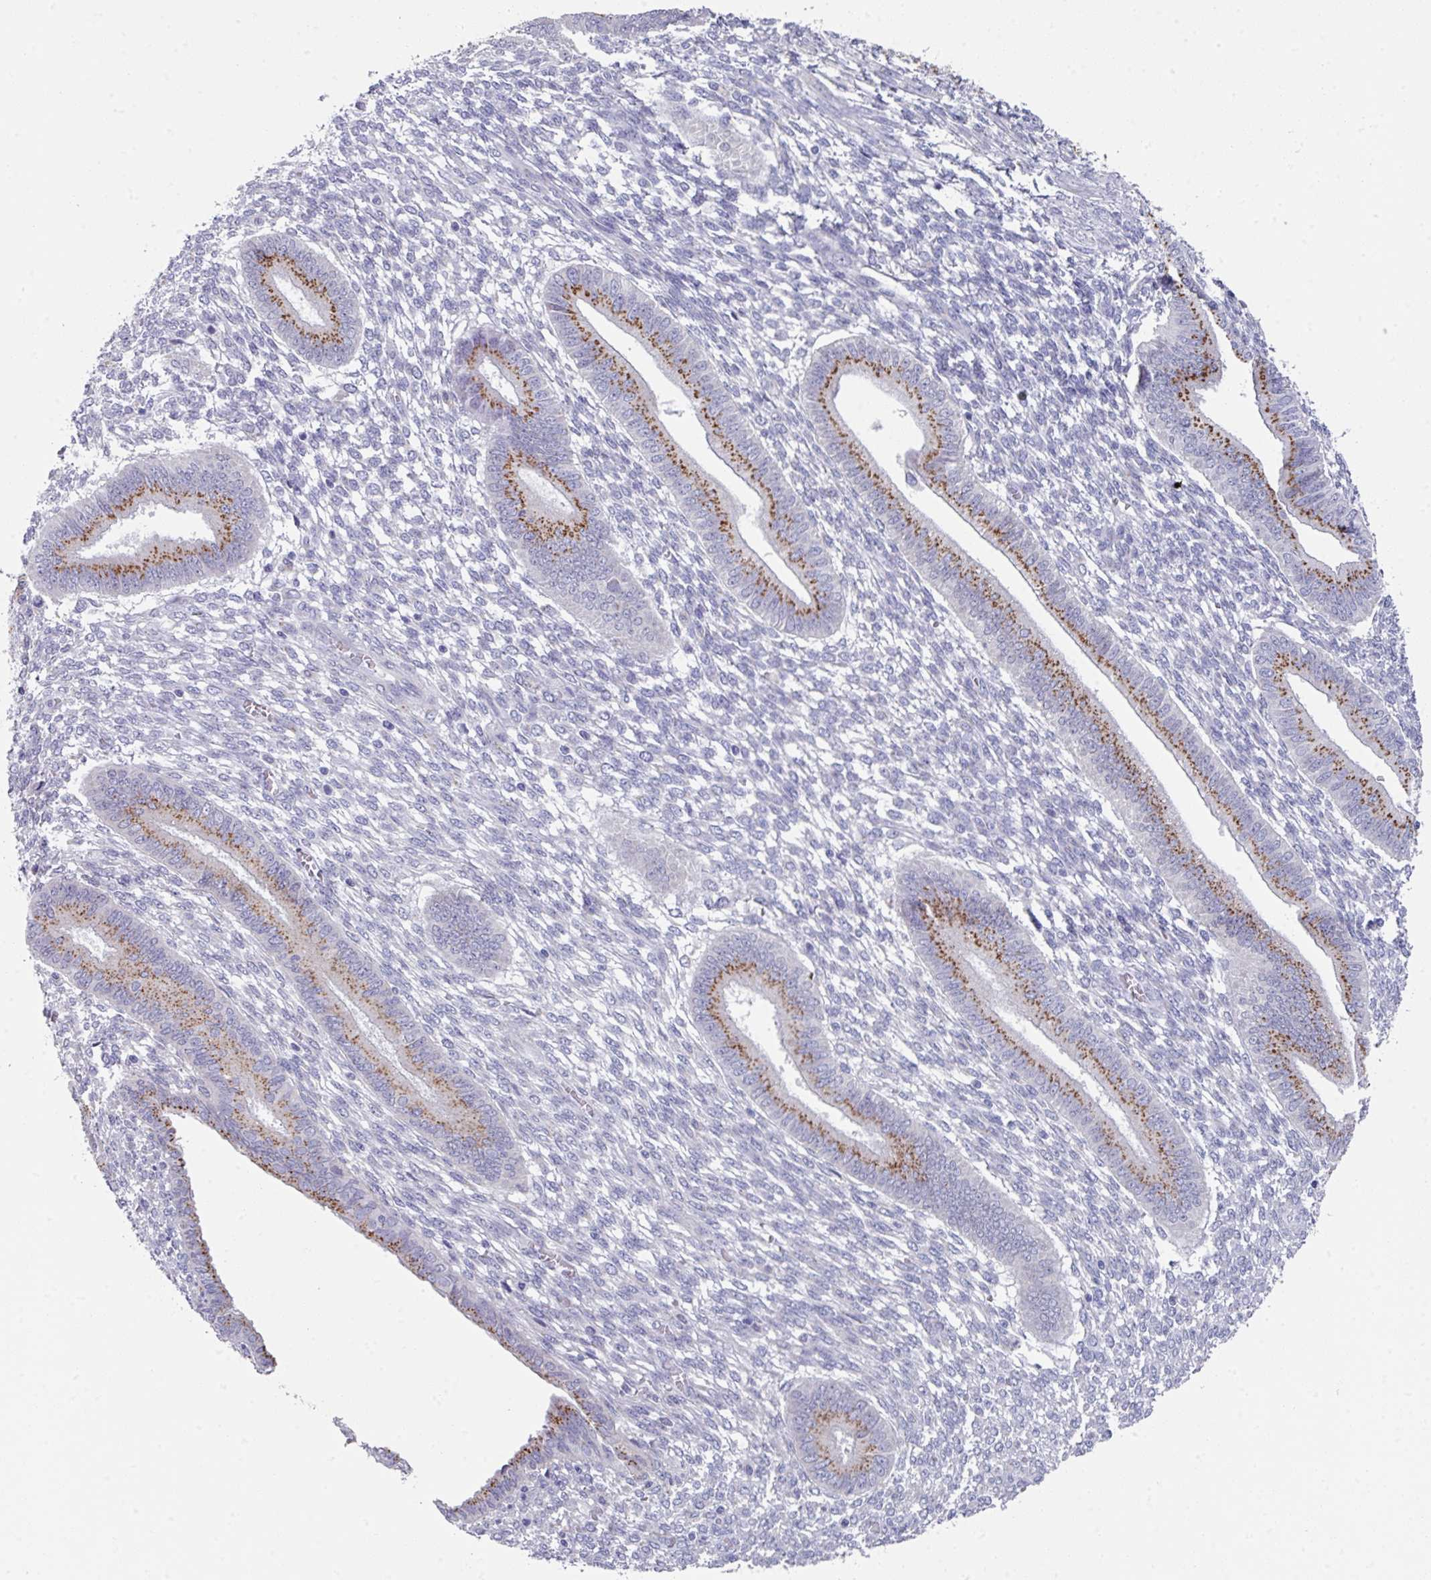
{"staining": {"intensity": "negative", "quantity": "none", "location": "none"}, "tissue": "endometrium", "cell_type": "Cells in endometrial stroma", "image_type": "normal", "snomed": [{"axis": "morphology", "description": "Normal tissue, NOS"}, {"axis": "topography", "description": "Endometrium"}], "caption": "Immunohistochemical staining of unremarkable endometrium exhibits no significant staining in cells in endometrial stroma.", "gene": "VKORC1L1", "patient": {"sex": "female", "age": 36}}